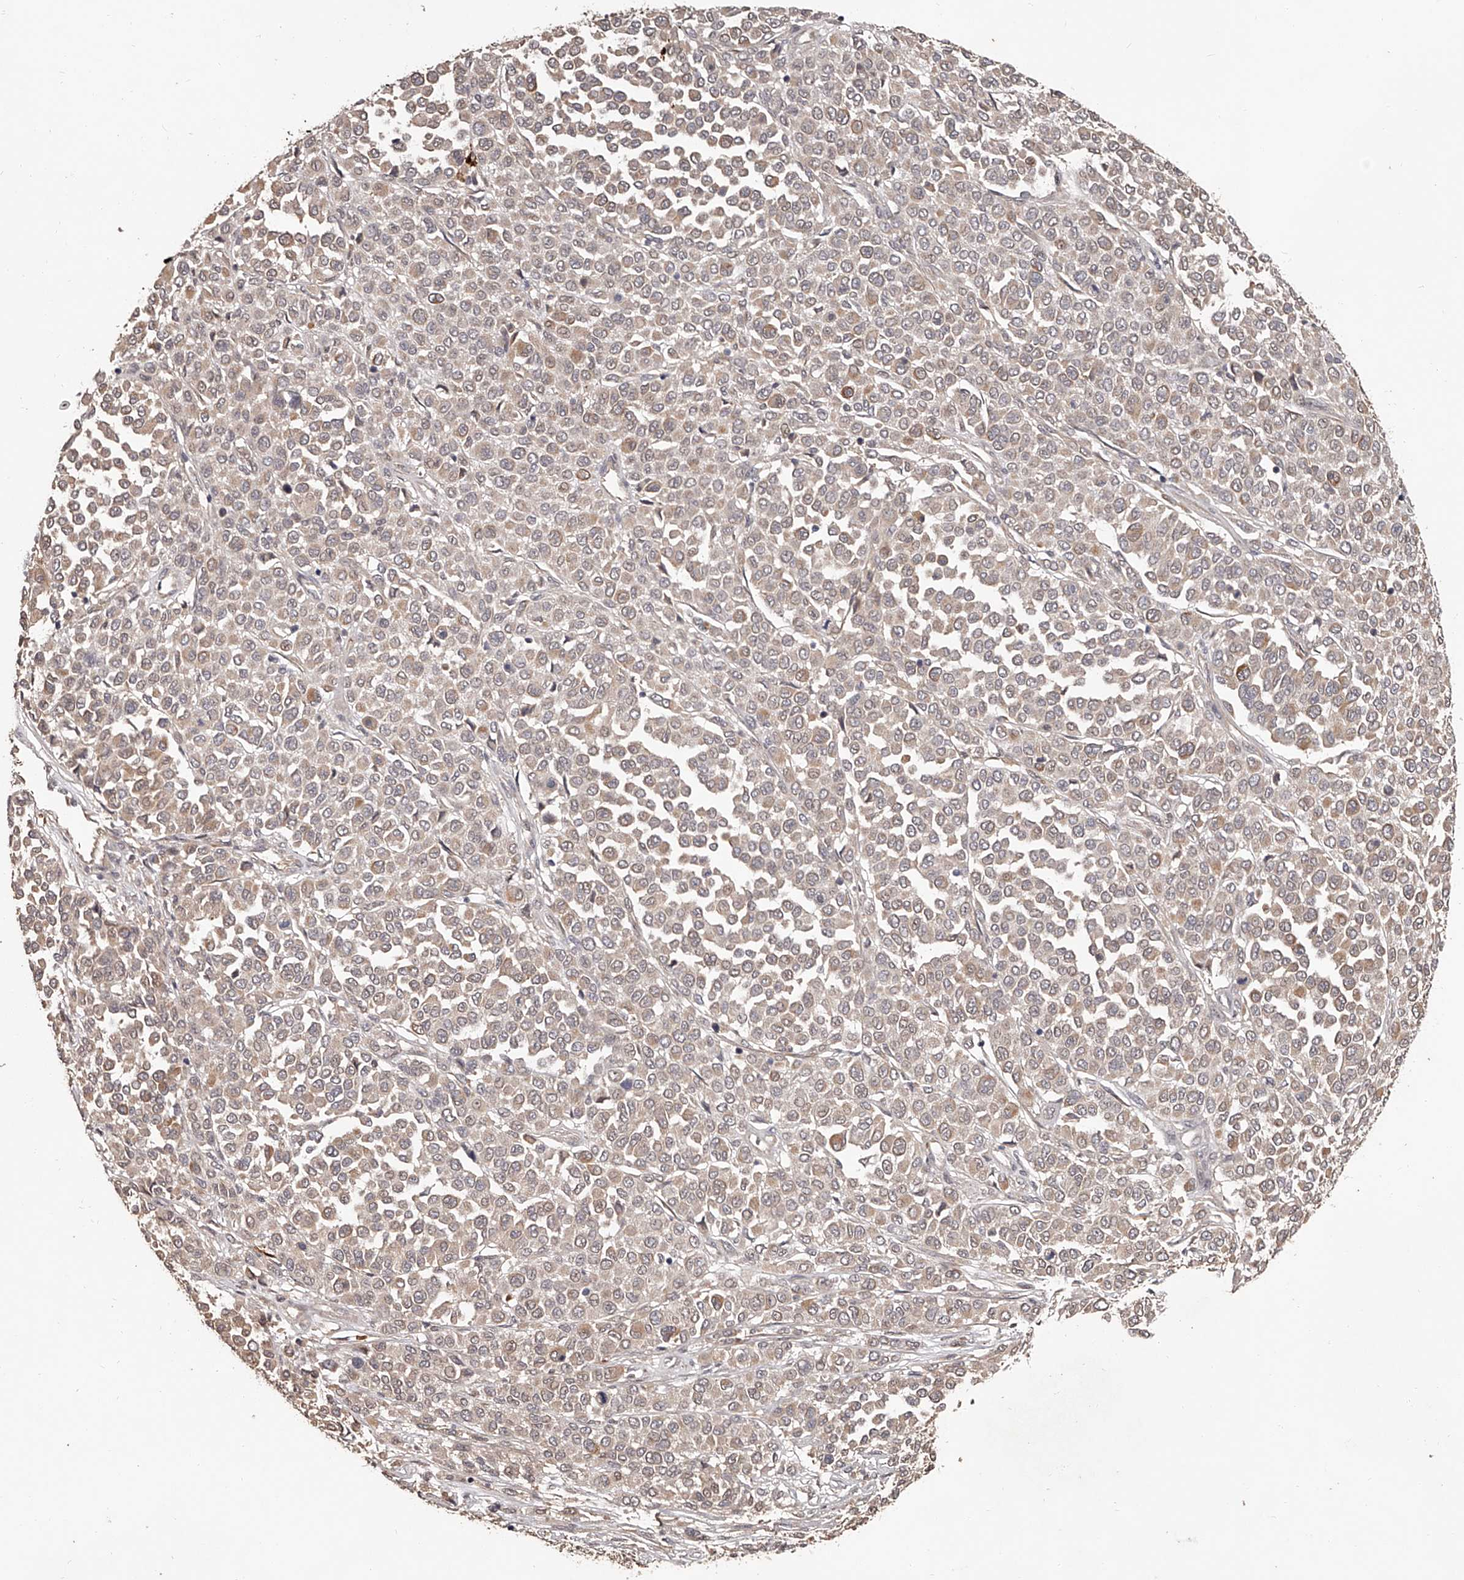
{"staining": {"intensity": "weak", "quantity": "<25%", "location": "cytoplasmic/membranous"}, "tissue": "melanoma", "cell_type": "Tumor cells", "image_type": "cancer", "snomed": [{"axis": "morphology", "description": "Malignant melanoma, Metastatic site"}, {"axis": "topography", "description": "Pancreas"}], "caption": "High power microscopy photomicrograph of an IHC micrograph of malignant melanoma (metastatic site), revealing no significant expression in tumor cells. The staining is performed using DAB (3,3'-diaminobenzidine) brown chromogen with nuclei counter-stained in using hematoxylin.", "gene": "URGCP", "patient": {"sex": "female", "age": 30}}